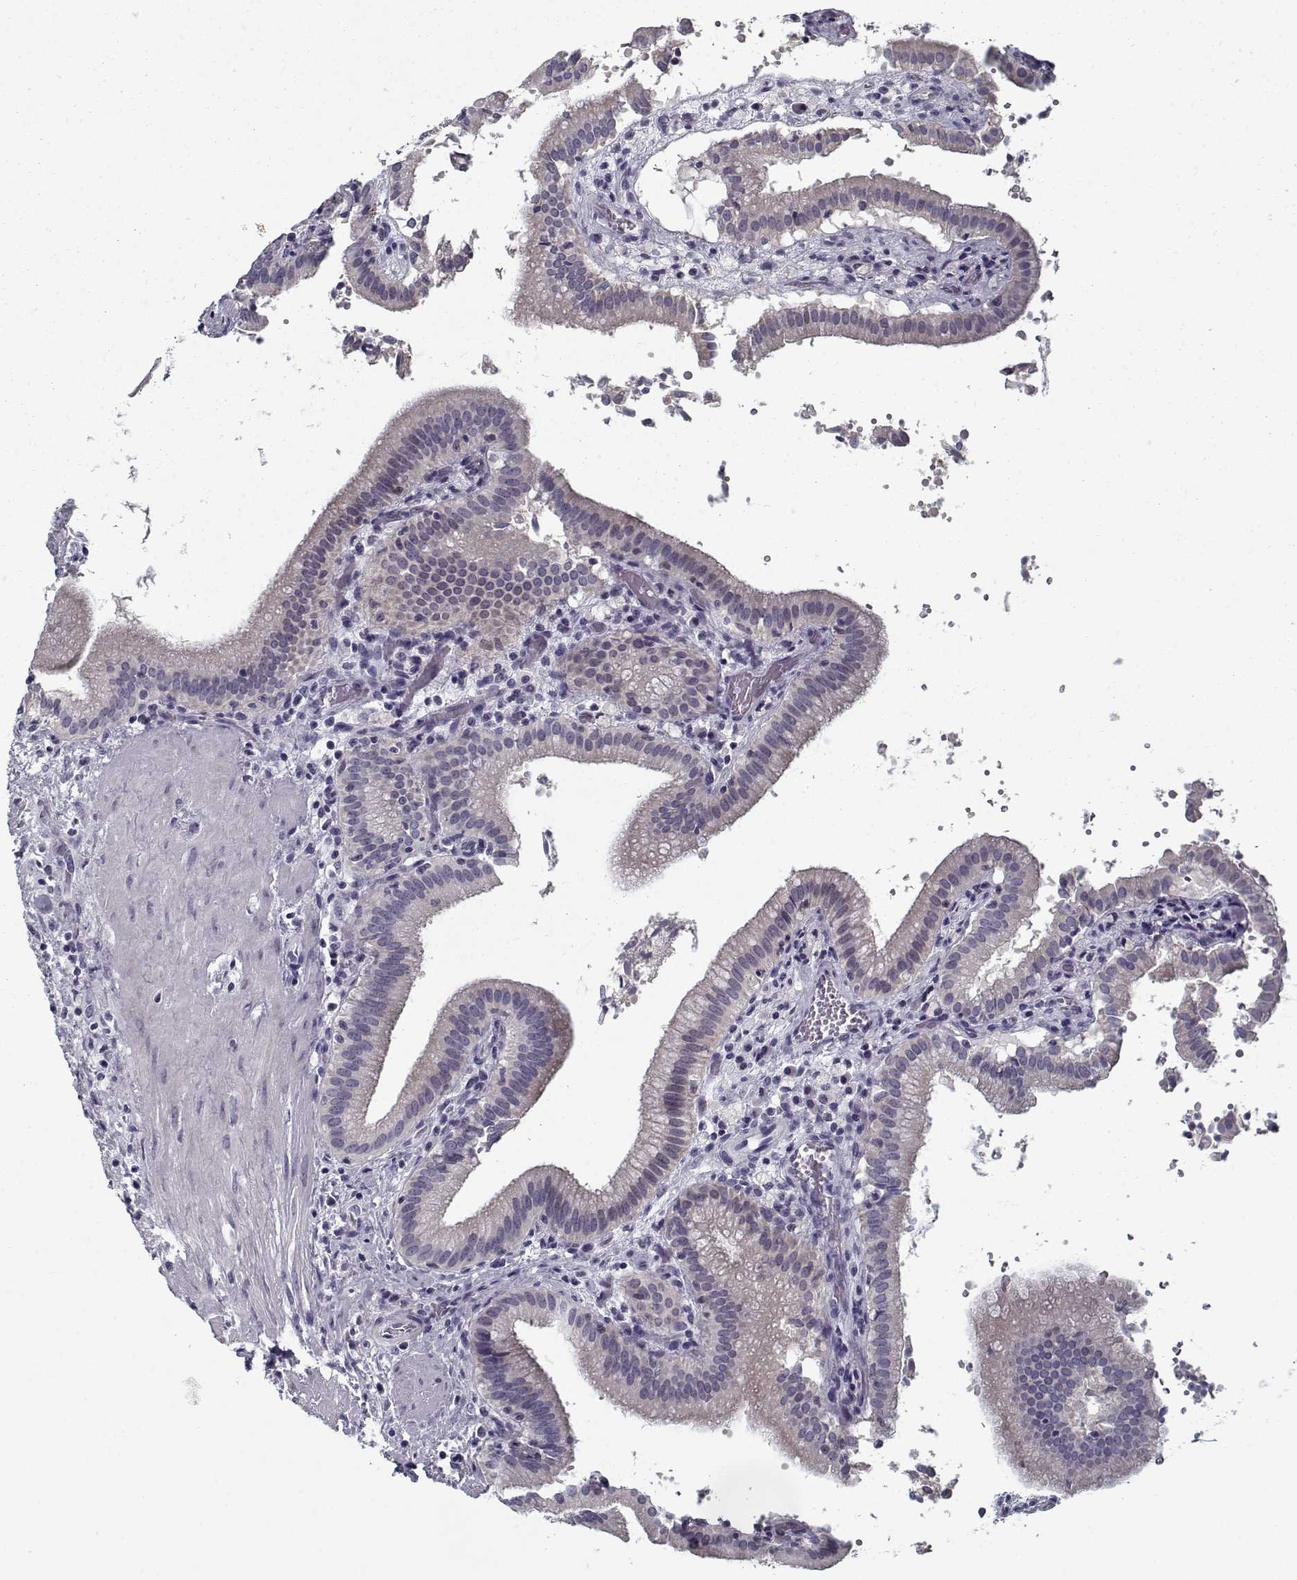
{"staining": {"intensity": "negative", "quantity": "none", "location": "none"}, "tissue": "gallbladder", "cell_type": "Glandular cells", "image_type": "normal", "snomed": [{"axis": "morphology", "description": "Normal tissue, NOS"}, {"axis": "topography", "description": "Gallbladder"}], "caption": "Immunohistochemistry (IHC) photomicrograph of benign human gallbladder stained for a protein (brown), which exhibits no positivity in glandular cells.", "gene": "DDX25", "patient": {"sex": "male", "age": 42}}